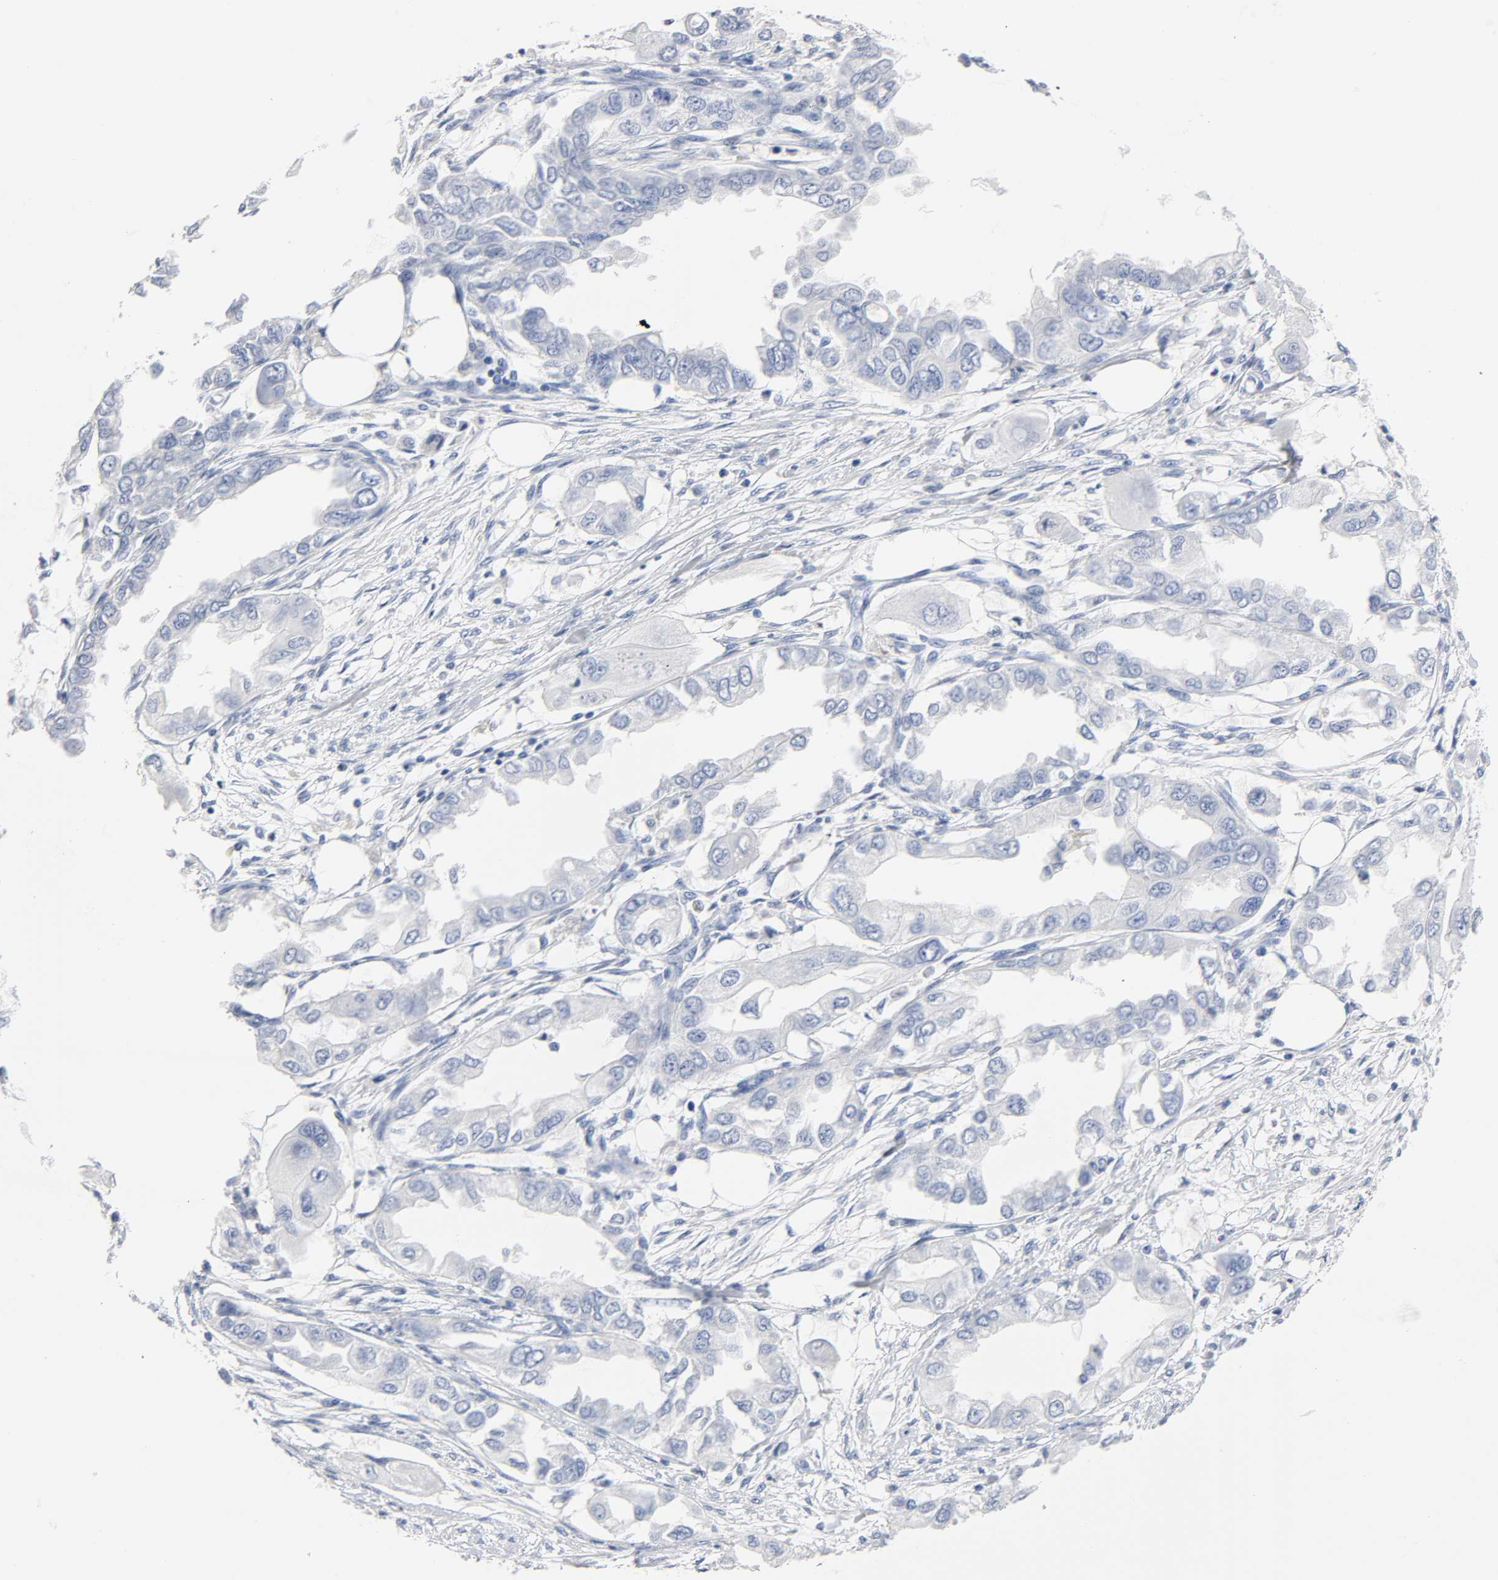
{"staining": {"intensity": "negative", "quantity": "none", "location": "none"}, "tissue": "endometrial cancer", "cell_type": "Tumor cells", "image_type": "cancer", "snomed": [{"axis": "morphology", "description": "Adenocarcinoma, NOS"}, {"axis": "topography", "description": "Endometrium"}], "caption": "An image of endometrial cancer (adenocarcinoma) stained for a protein displays no brown staining in tumor cells.", "gene": "ACP3", "patient": {"sex": "female", "age": 67}}